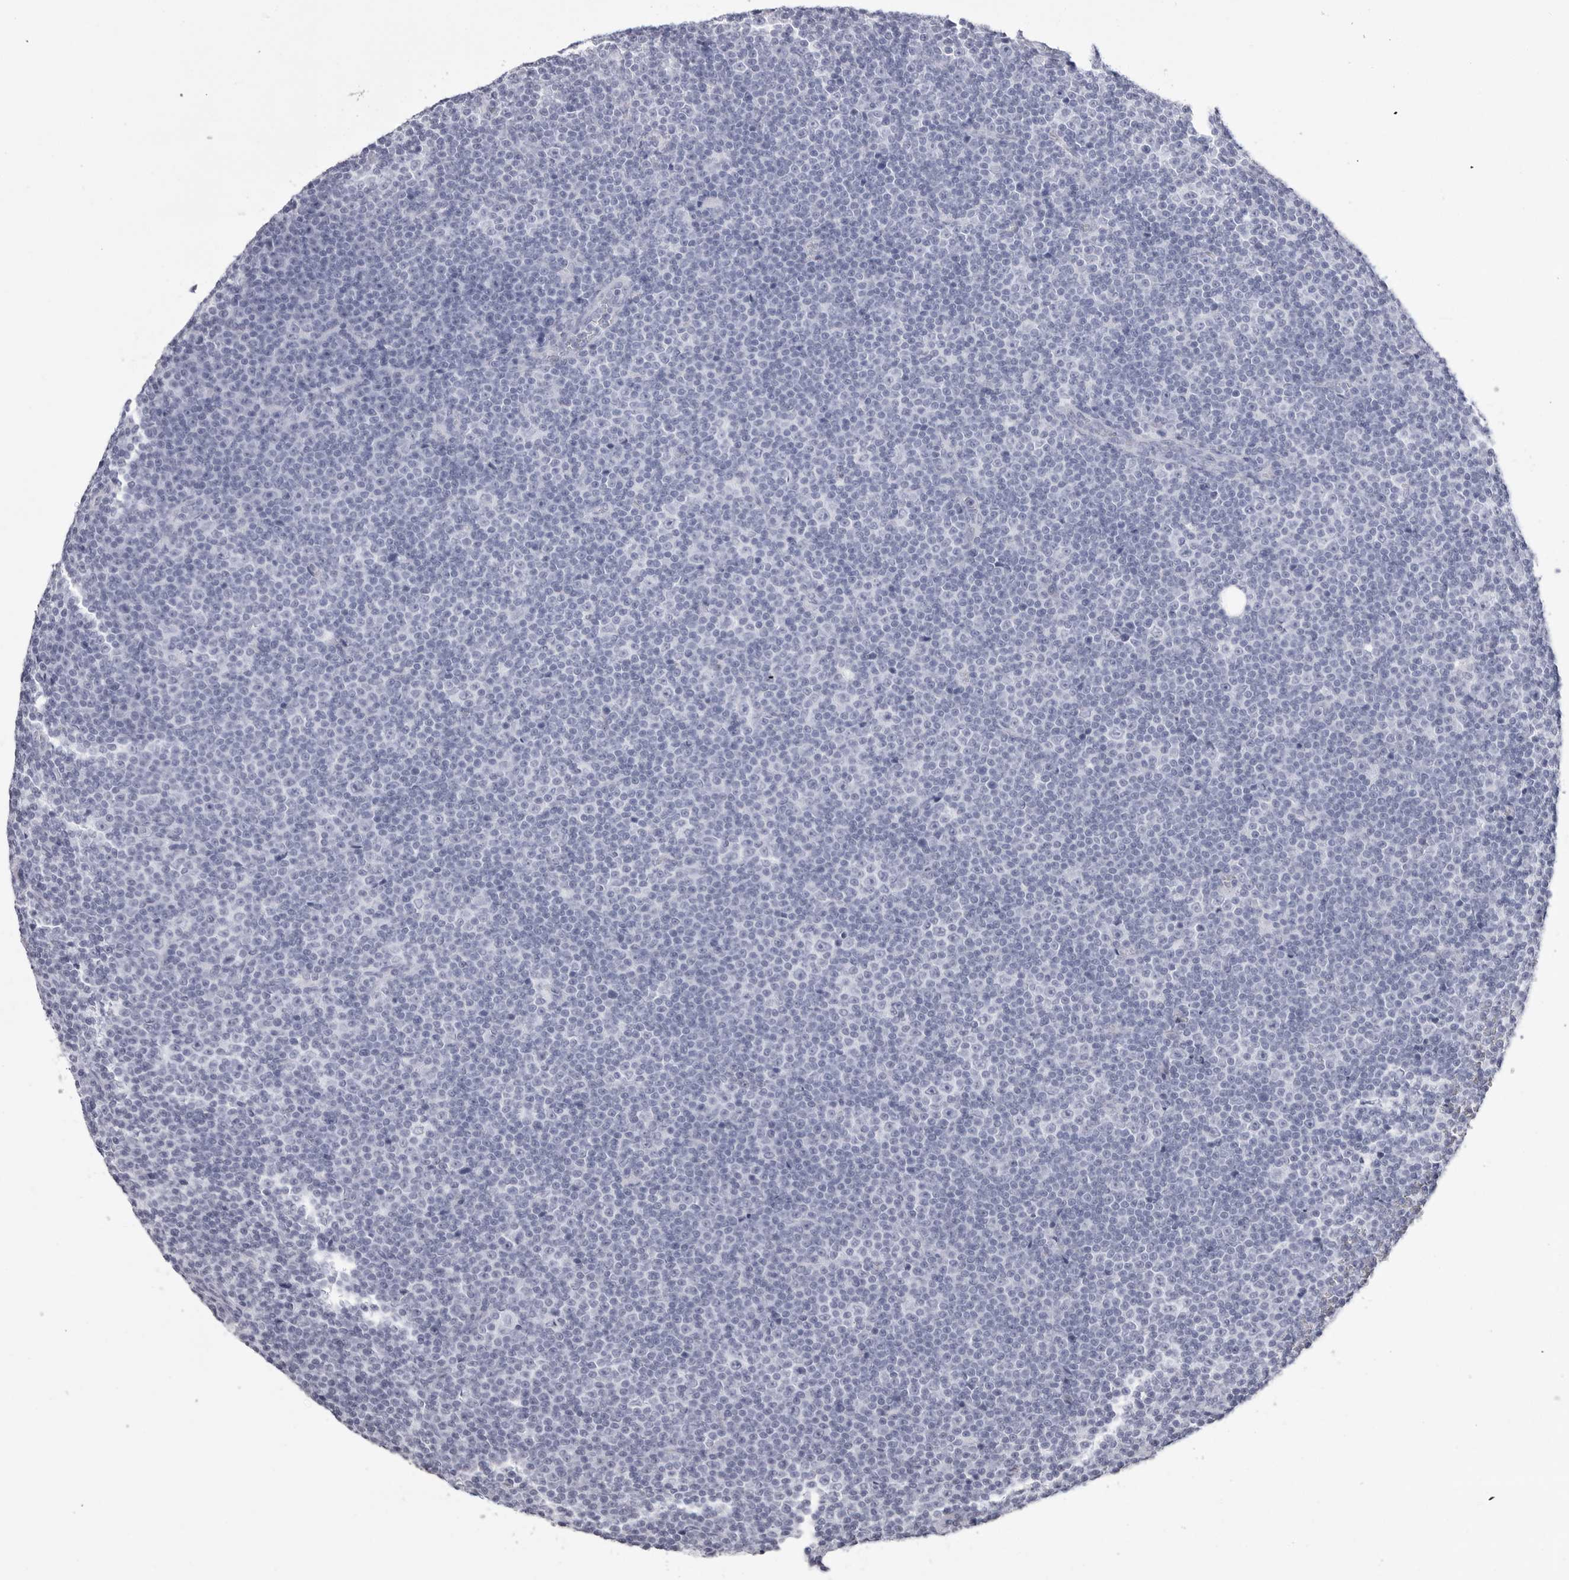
{"staining": {"intensity": "negative", "quantity": "none", "location": "none"}, "tissue": "lymphoma", "cell_type": "Tumor cells", "image_type": "cancer", "snomed": [{"axis": "morphology", "description": "Malignant lymphoma, non-Hodgkin's type, Low grade"}, {"axis": "topography", "description": "Lymph node"}], "caption": "Tumor cells show no significant protein staining in malignant lymphoma, non-Hodgkin's type (low-grade). Nuclei are stained in blue.", "gene": "CST2", "patient": {"sex": "female", "age": 67}}